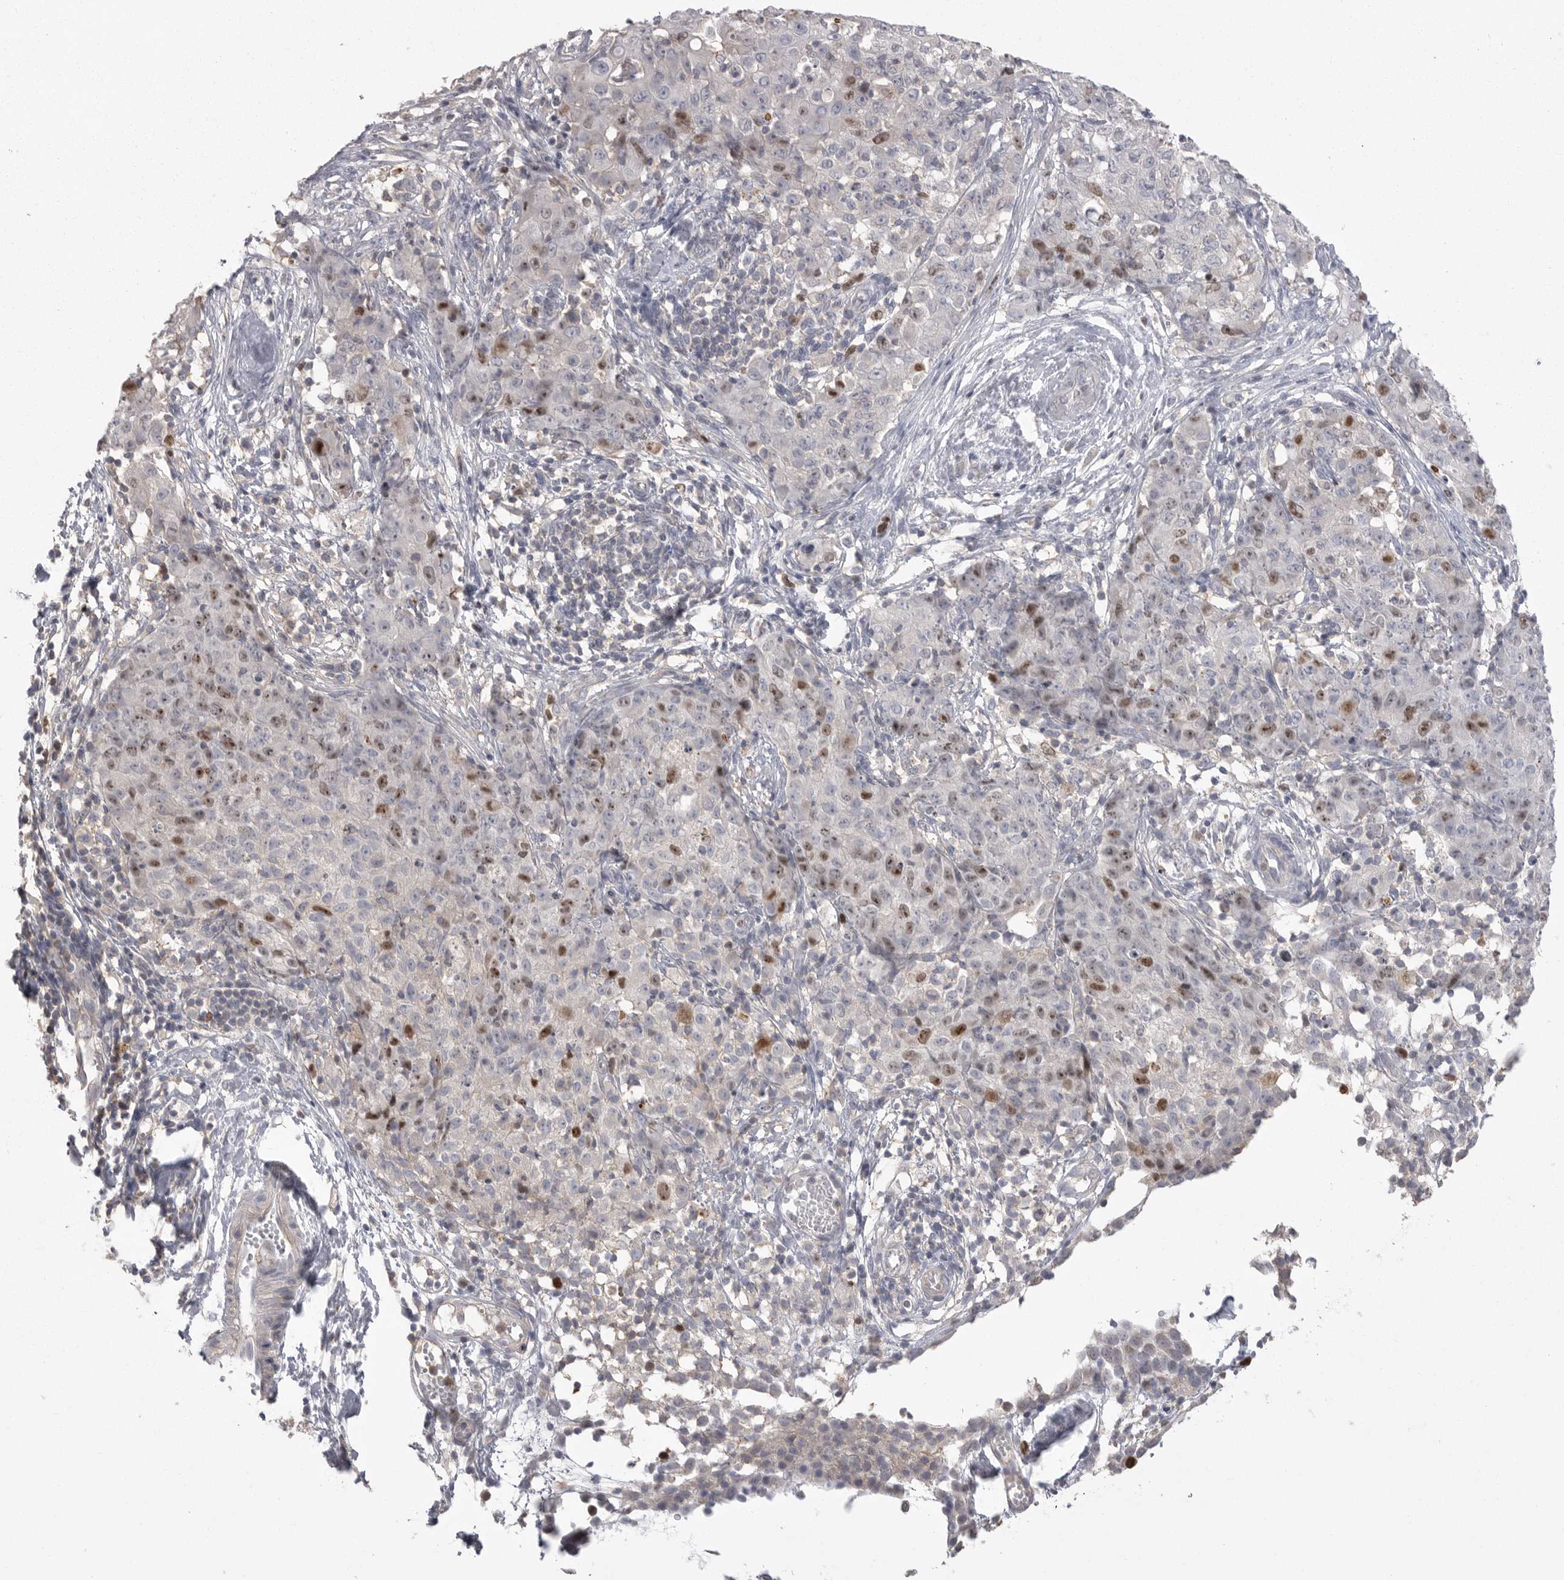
{"staining": {"intensity": "strong", "quantity": "<25%", "location": "nuclear"}, "tissue": "ovarian cancer", "cell_type": "Tumor cells", "image_type": "cancer", "snomed": [{"axis": "morphology", "description": "Carcinoma, endometroid"}, {"axis": "topography", "description": "Ovary"}], "caption": "IHC (DAB) staining of human endometroid carcinoma (ovarian) exhibits strong nuclear protein positivity in about <25% of tumor cells. Using DAB (brown) and hematoxylin (blue) stains, captured at high magnification using brightfield microscopy.", "gene": "TOP2A", "patient": {"sex": "female", "age": 42}}